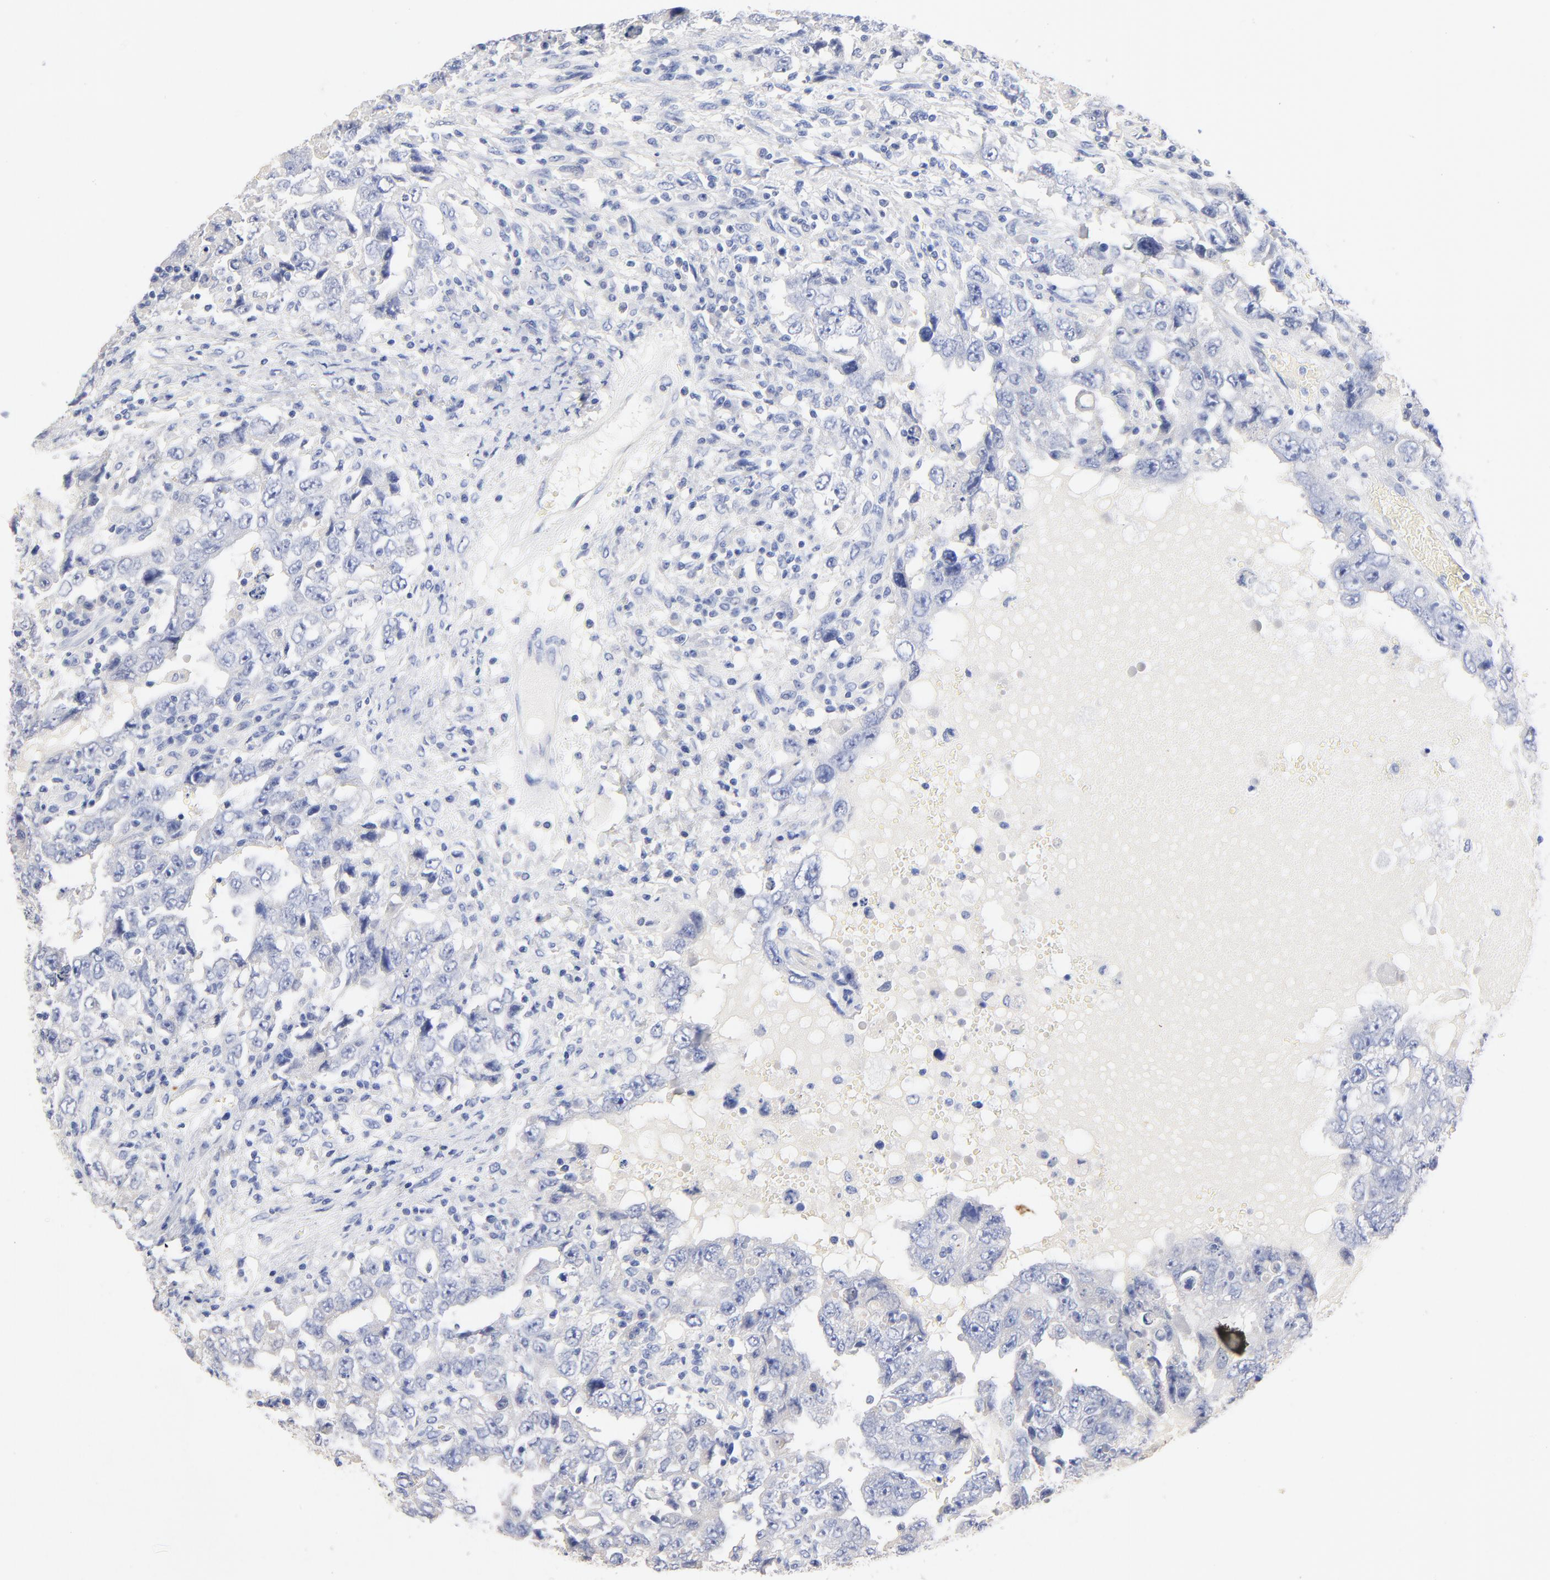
{"staining": {"intensity": "negative", "quantity": "none", "location": "none"}, "tissue": "testis cancer", "cell_type": "Tumor cells", "image_type": "cancer", "snomed": [{"axis": "morphology", "description": "Carcinoma, Embryonal, NOS"}, {"axis": "topography", "description": "Testis"}], "caption": "There is no significant staining in tumor cells of testis embryonal carcinoma. (DAB (3,3'-diaminobenzidine) immunohistochemistry (IHC), high magnification).", "gene": "CPS1", "patient": {"sex": "male", "age": 26}}